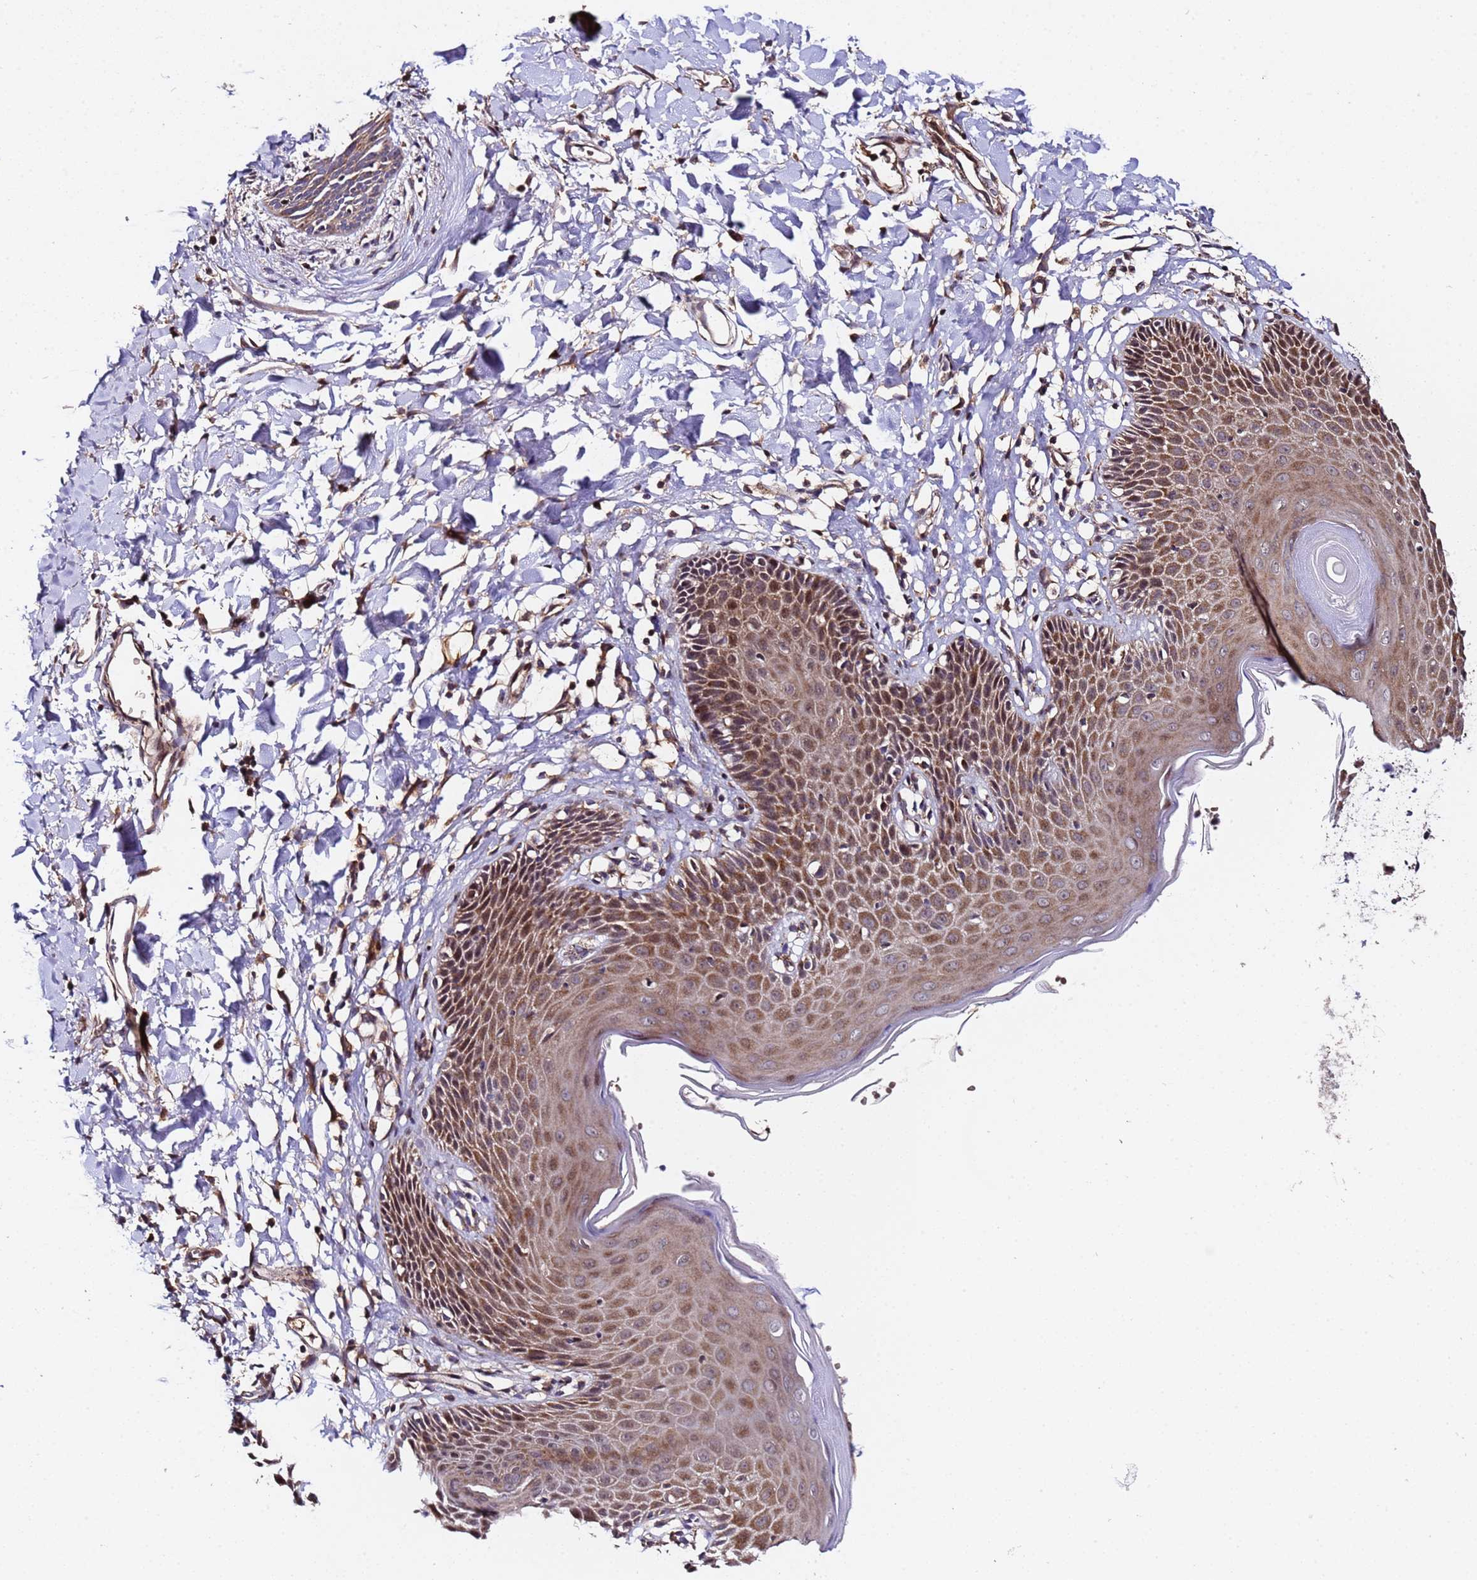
{"staining": {"intensity": "moderate", "quantity": ">75%", "location": "cytoplasmic/membranous,nuclear"}, "tissue": "skin", "cell_type": "Epidermal cells", "image_type": "normal", "snomed": [{"axis": "morphology", "description": "Normal tissue, NOS"}, {"axis": "topography", "description": "Vulva"}], "caption": "The photomicrograph demonstrates immunohistochemical staining of unremarkable skin. There is moderate cytoplasmic/membranous,nuclear staining is appreciated in approximately >75% of epidermal cells.", "gene": "WNK4", "patient": {"sex": "female", "age": 68}}